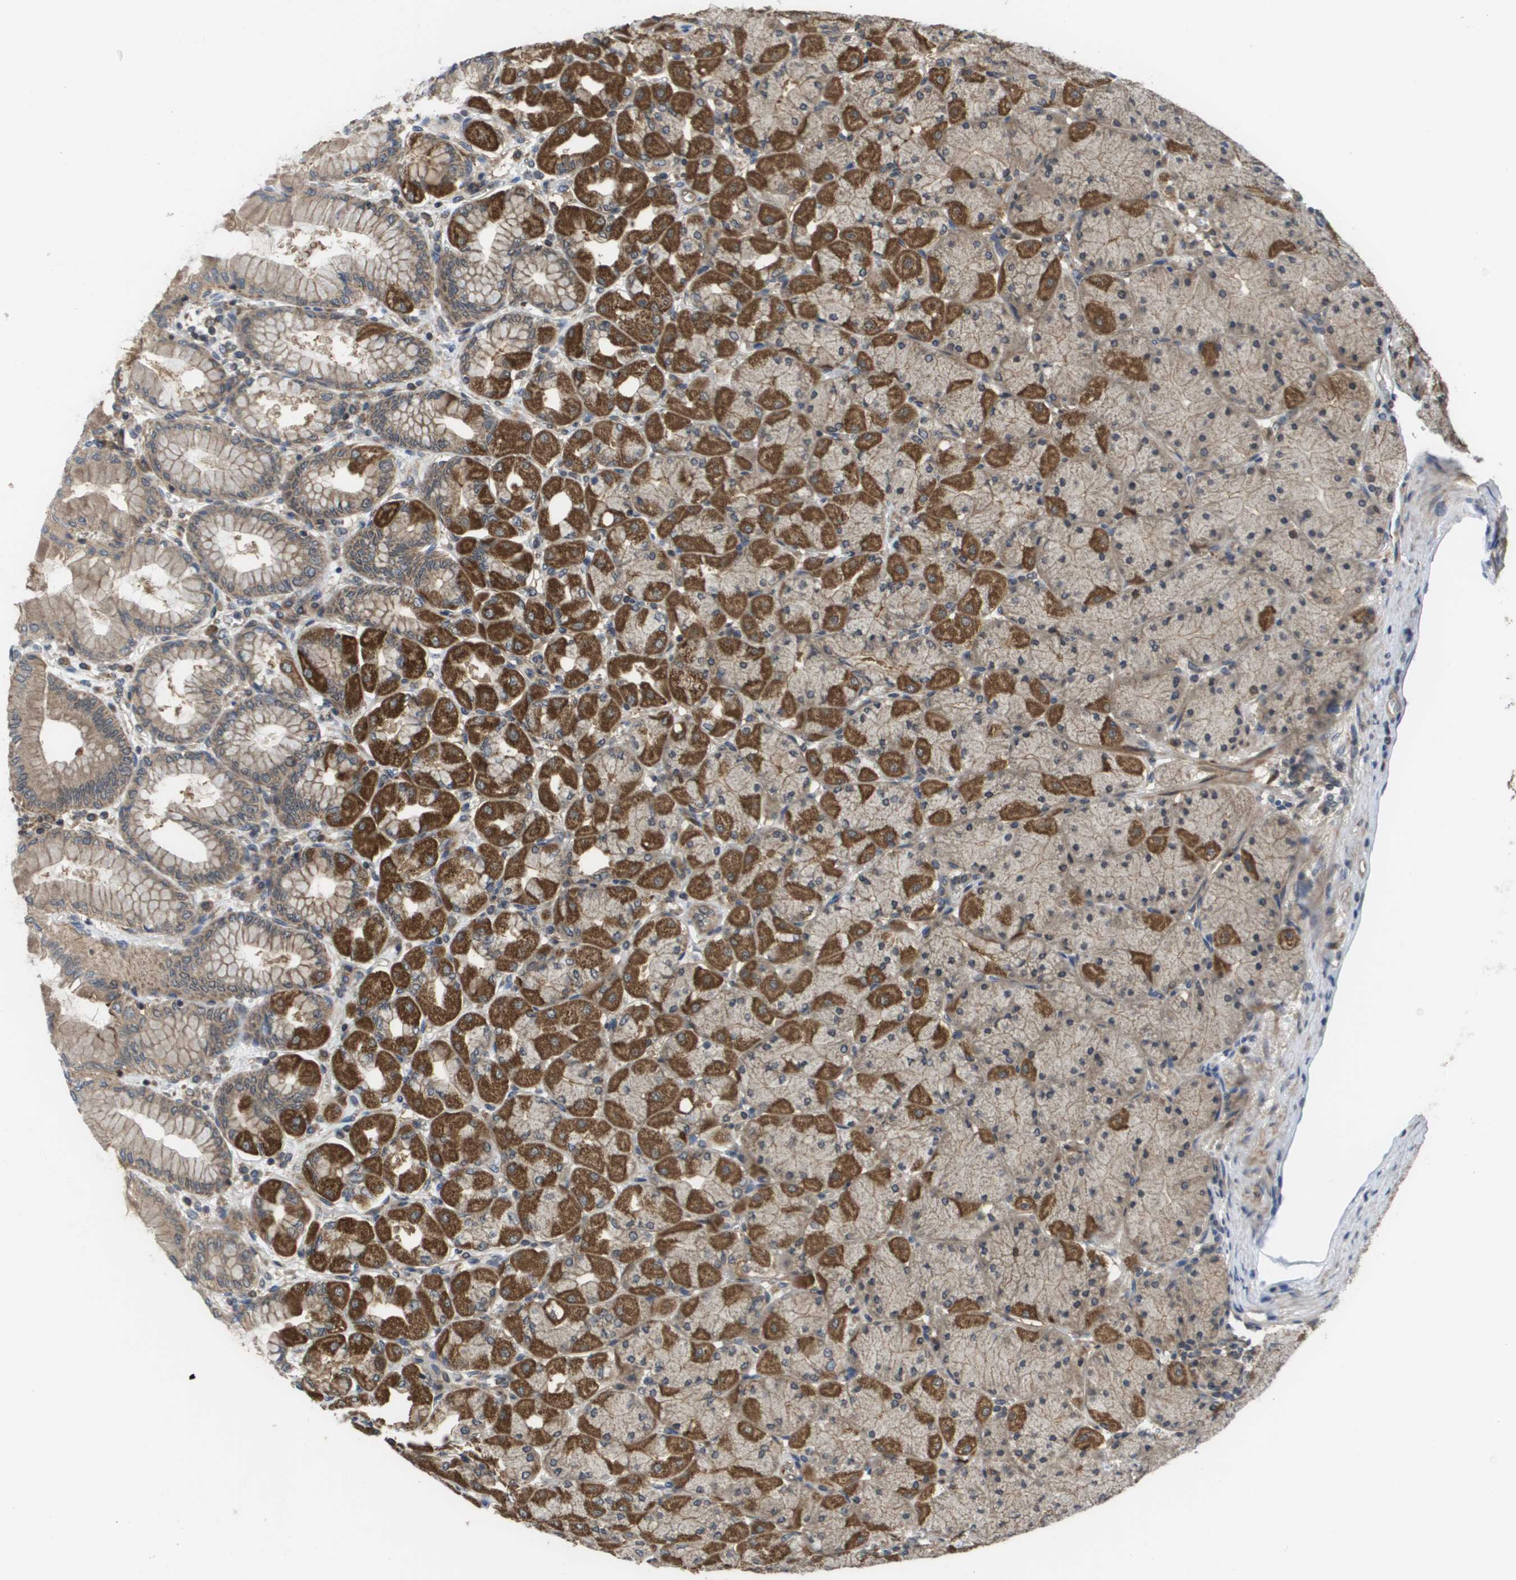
{"staining": {"intensity": "moderate", "quantity": ">75%", "location": "cytoplasmic/membranous"}, "tissue": "stomach", "cell_type": "Glandular cells", "image_type": "normal", "snomed": [{"axis": "morphology", "description": "Normal tissue, NOS"}, {"axis": "topography", "description": "Stomach, upper"}], "caption": "Glandular cells display moderate cytoplasmic/membranous expression in approximately >75% of cells in benign stomach.", "gene": "RBM38", "patient": {"sex": "female", "age": 56}}